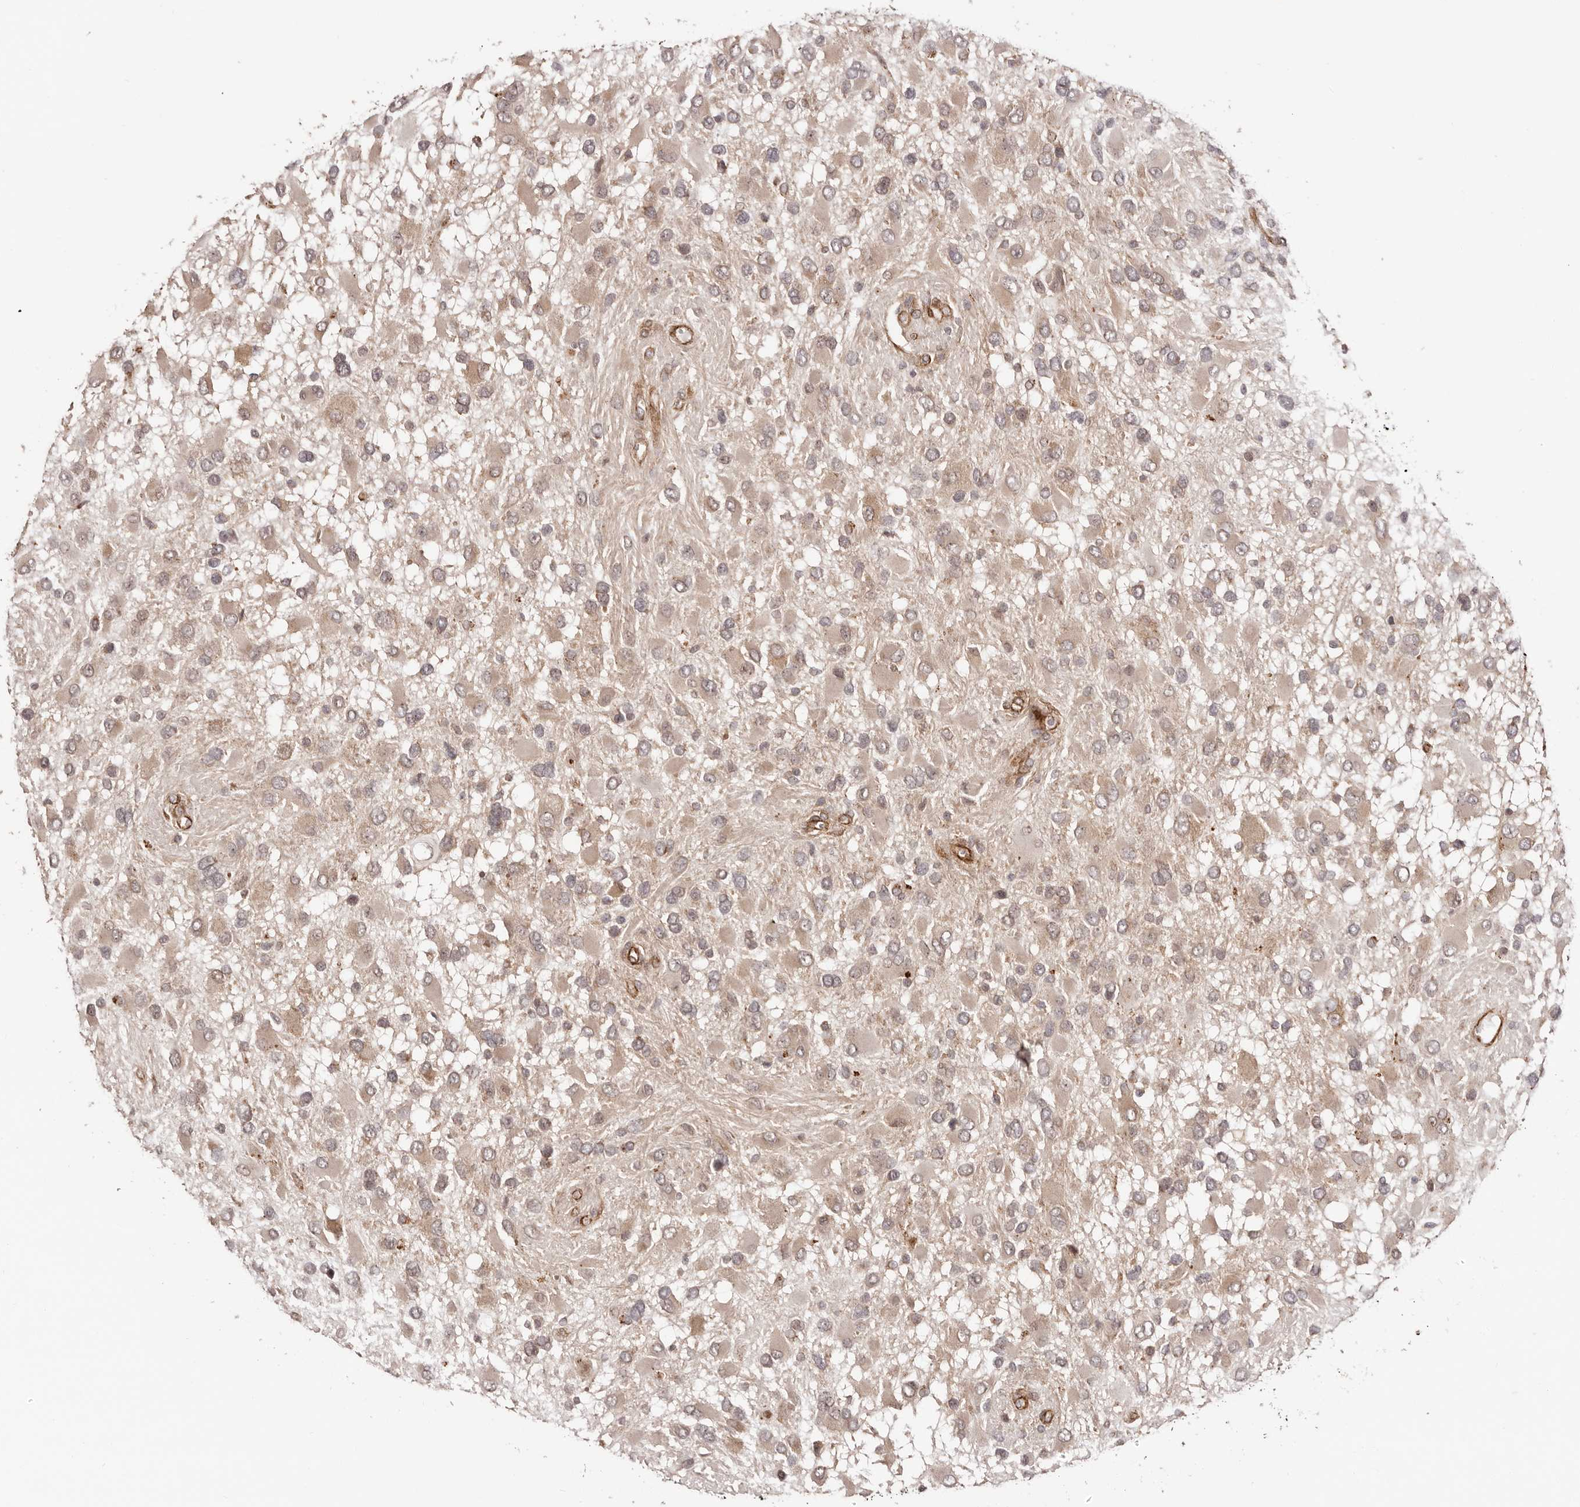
{"staining": {"intensity": "weak", "quantity": ">75%", "location": "cytoplasmic/membranous"}, "tissue": "glioma", "cell_type": "Tumor cells", "image_type": "cancer", "snomed": [{"axis": "morphology", "description": "Glioma, malignant, High grade"}, {"axis": "topography", "description": "Brain"}], "caption": "A high-resolution photomicrograph shows IHC staining of glioma, which exhibits weak cytoplasmic/membranous expression in approximately >75% of tumor cells. (DAB IHC, brown staining for protein, blue staining for nuclei).", "gene": "MICAL2", "patient": {"sex": "male", "age": 53}}